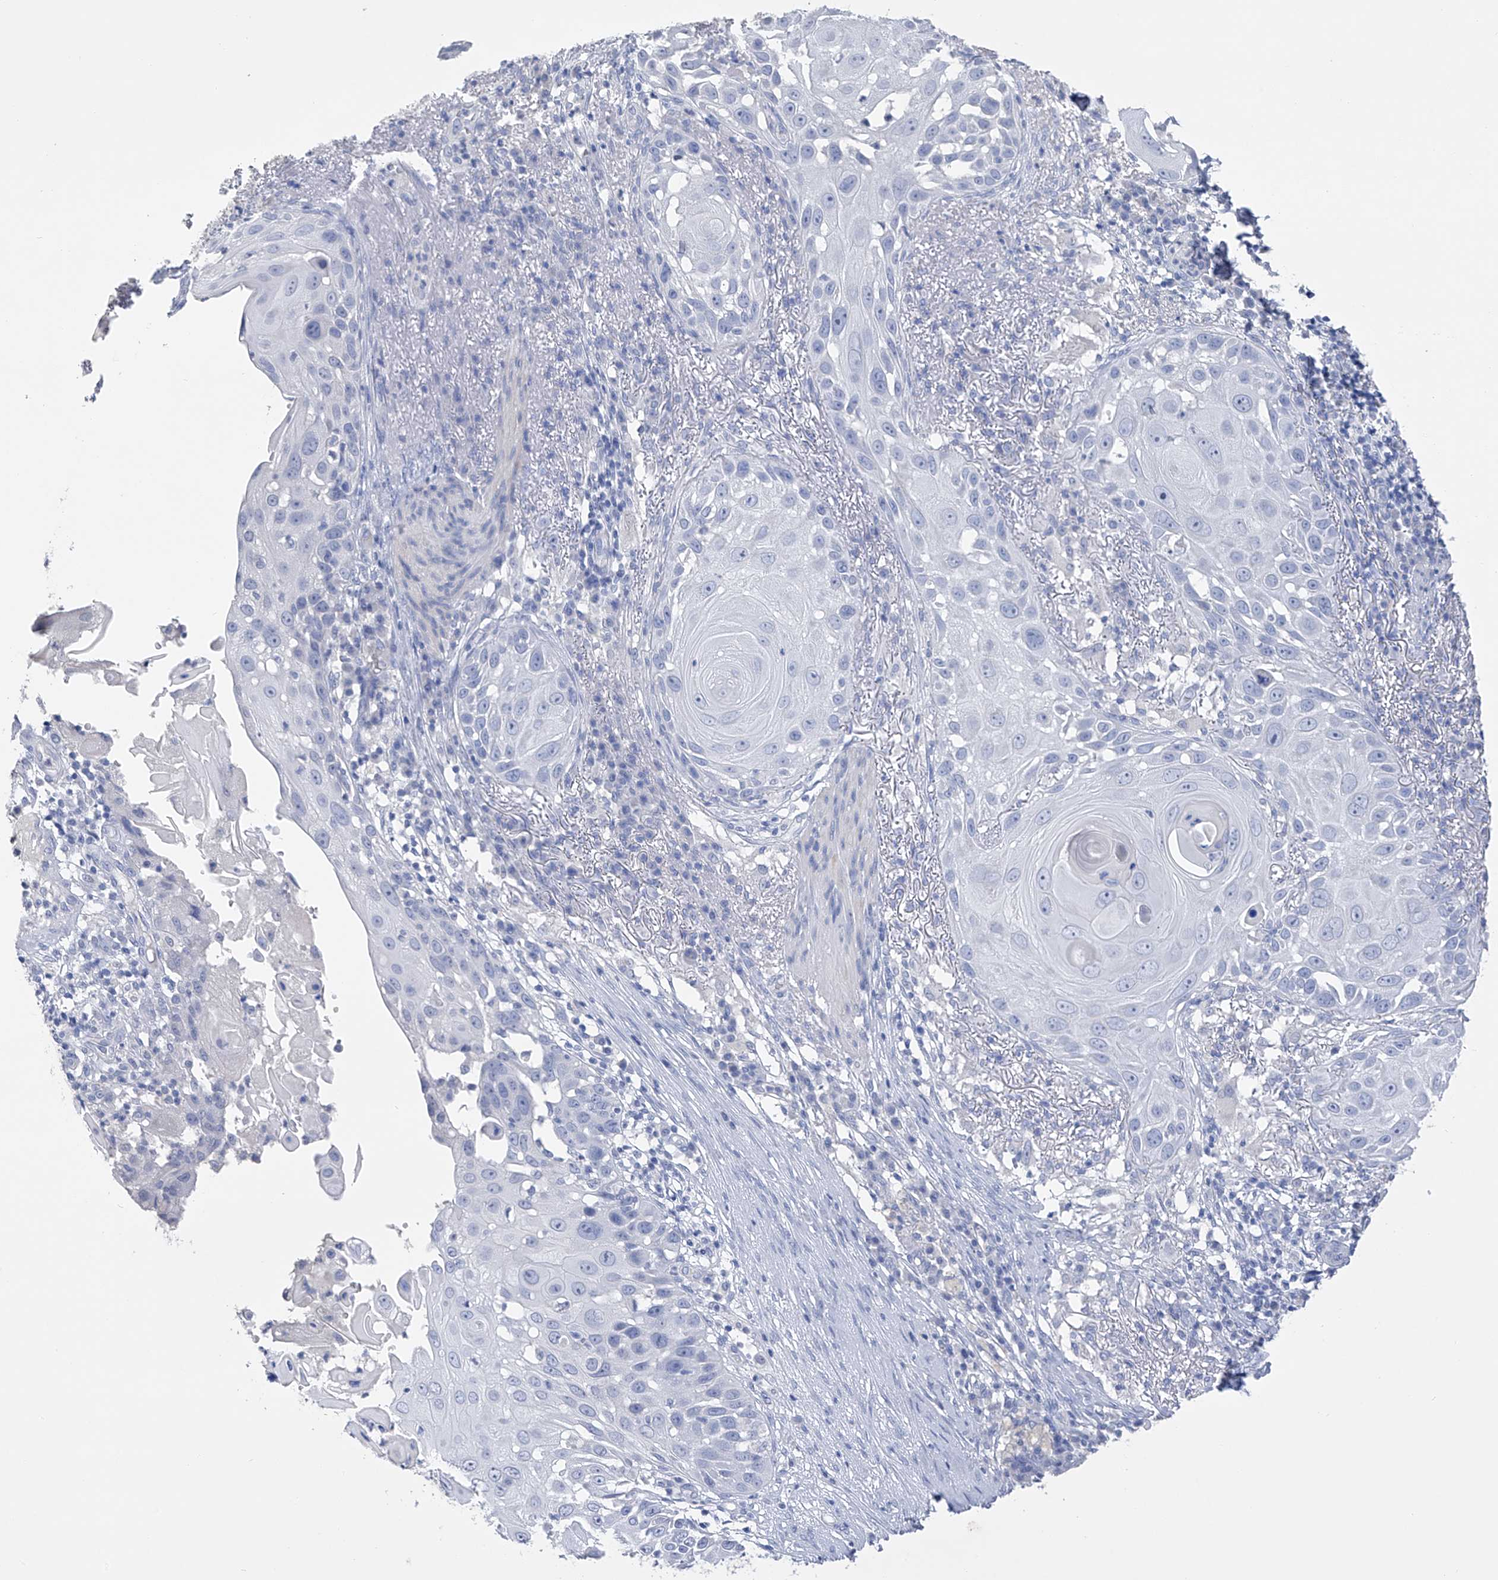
{"staining": {"intensity": "negative", "quantity": "none", "location": "none"}, "tissue": "skin cancer", "cell_type": "Tumor cells", "image_type": "cancer", "snomed": [{"axis": "morphology", "description": "Squamous cell carcinoma, NOS"}, {"axis": "topography", "description": "Skin"}], "caption": "An IHC image of skin cancer is shown. There is no staining in tumor cells of skin cancer.", "gene": "ADRA1A", "patient": {"sex": "female", "age": 44}}